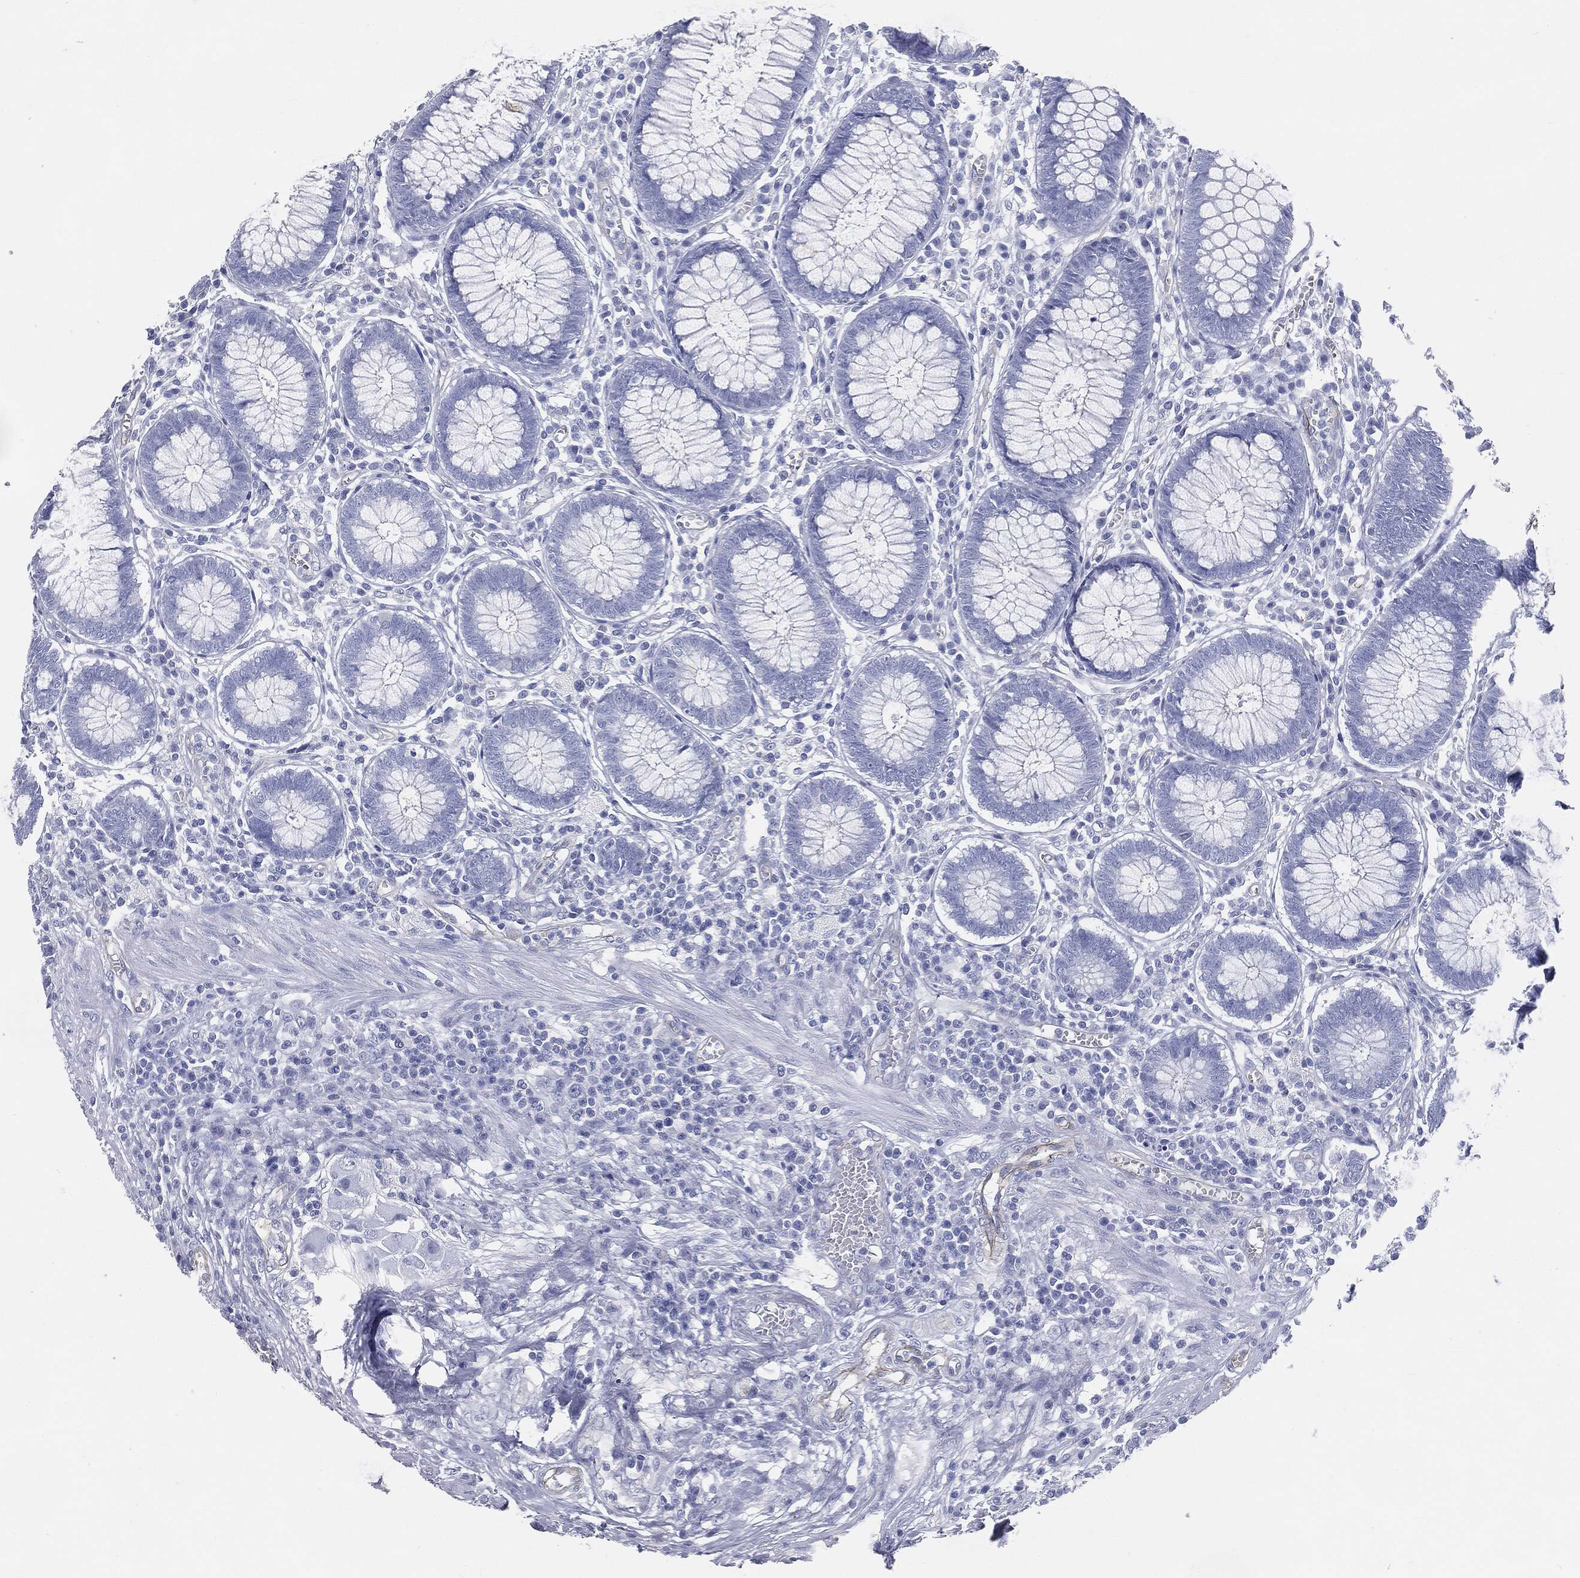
{"staining": {"intensity": "strong", "quantity": "25%-75%", "location": "cytoplasmic/membranous"}, "tissue": "colon", "cell_type": "Endothelial cells", "image_type": "normal", "snomed": [{"axis": "morphology", "description": "Normal tissue, NOS"}, {"axis": "topography", "description": "Colon"}], "caption": "Strong cytoplasmic/membranous expression is seen in about 25%-75% of endothelial cells in unremarkable colon.", "gene": "MUC5AC", "patient": {"sex": "male", "age": 65}}